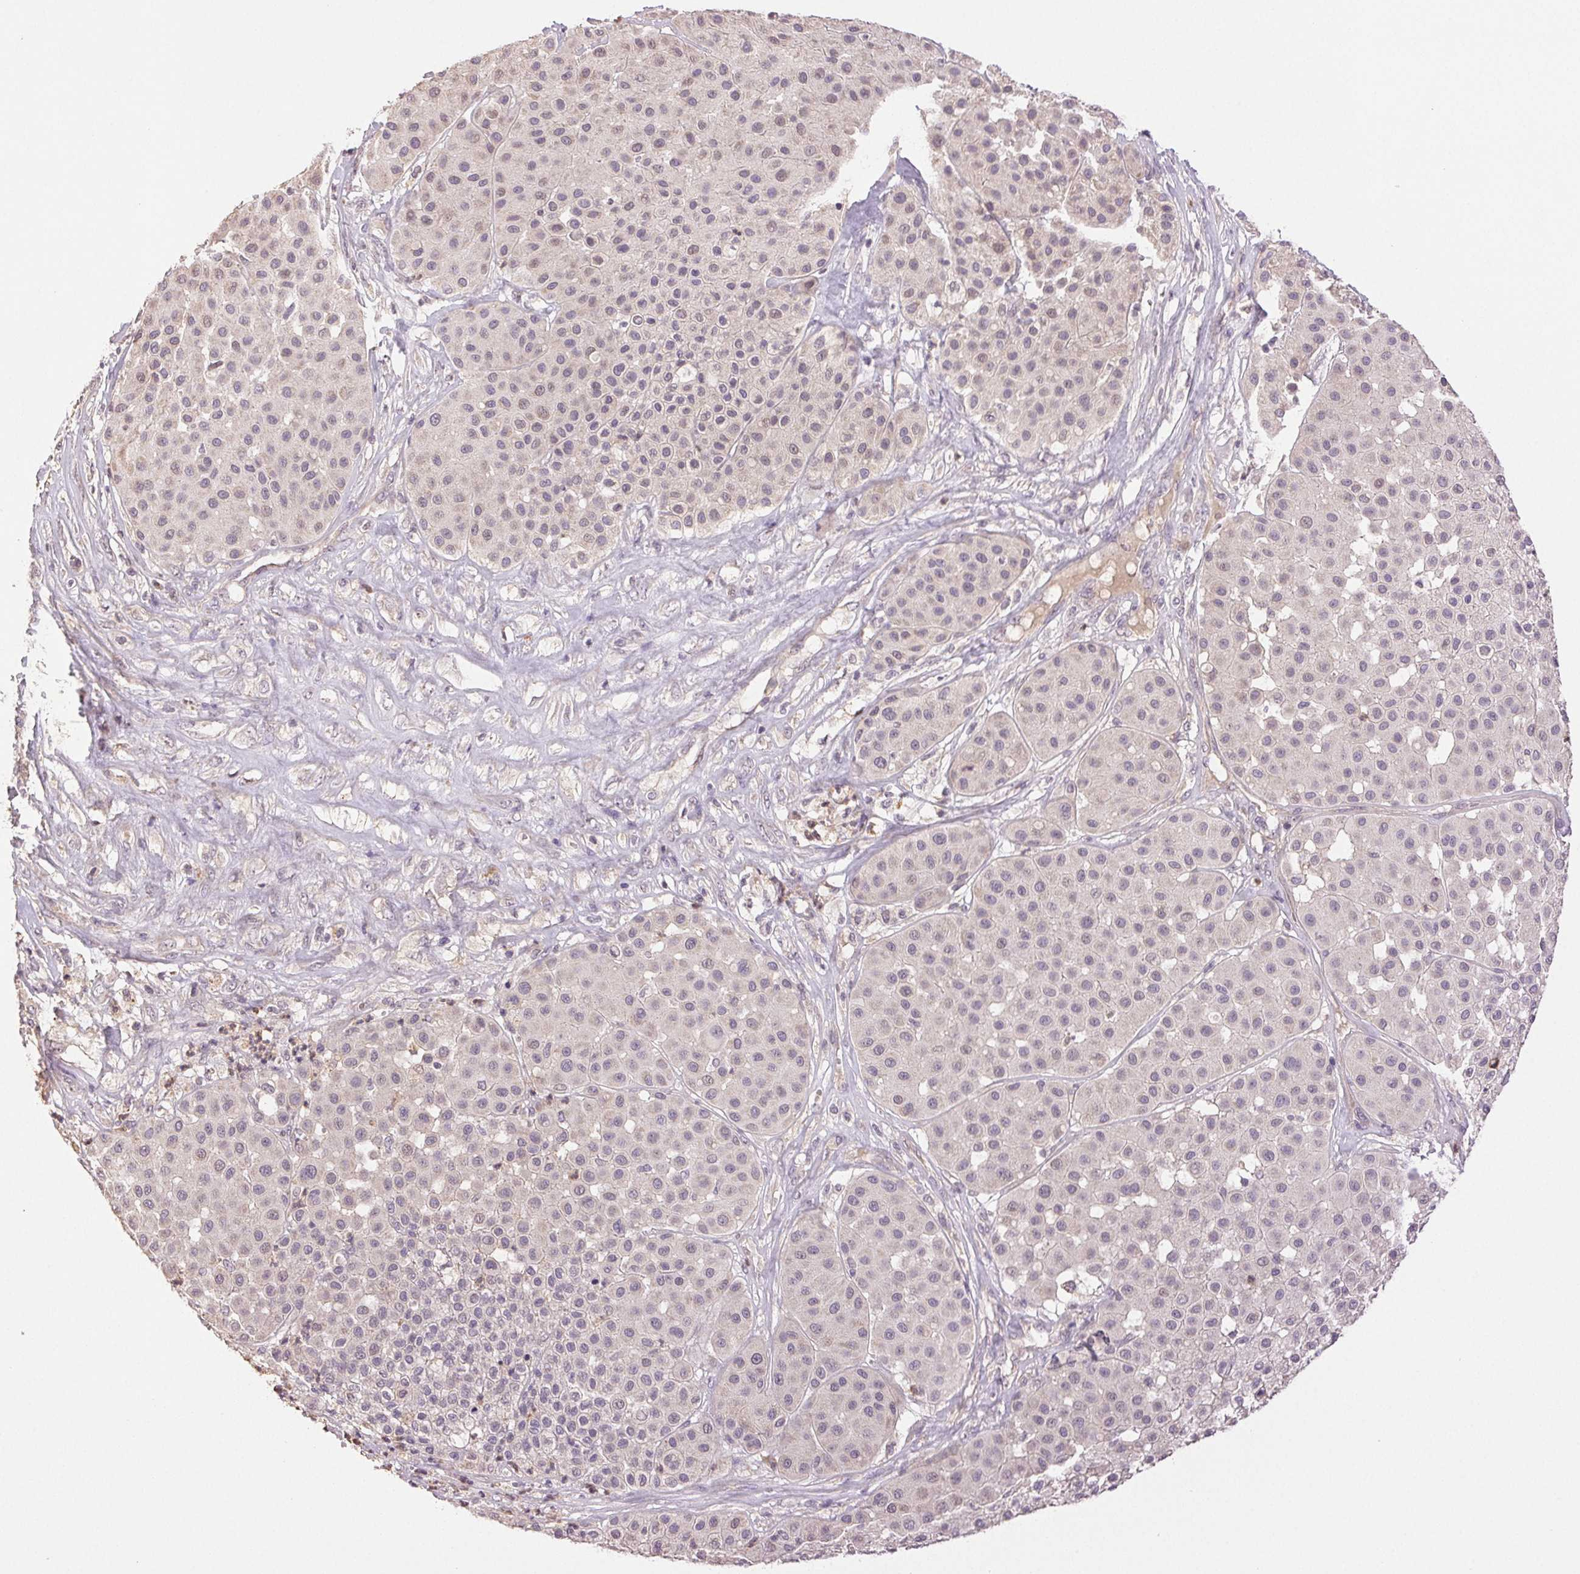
{"staining": {"intensity": "weak", "quantity": "<25%", "location": "nuclear"}, "tissue": "melanoma", "cell_type": "Tumor cells", "image_type": "cancer", "snomed": [{"axis": "morphology", "description": "Malignant melanoma, Metastatic site"}, {"axis": "topography", "description": "Smooth muscle"}], "caption": "An immunohistochemistry image of malignant melanoma (metastatic site) is shown. There is no staining in tumor cells of malignant melanoma (metastatic site).", "gene": "TMEM253", "patient": {"sex": "male", "age": 41}}